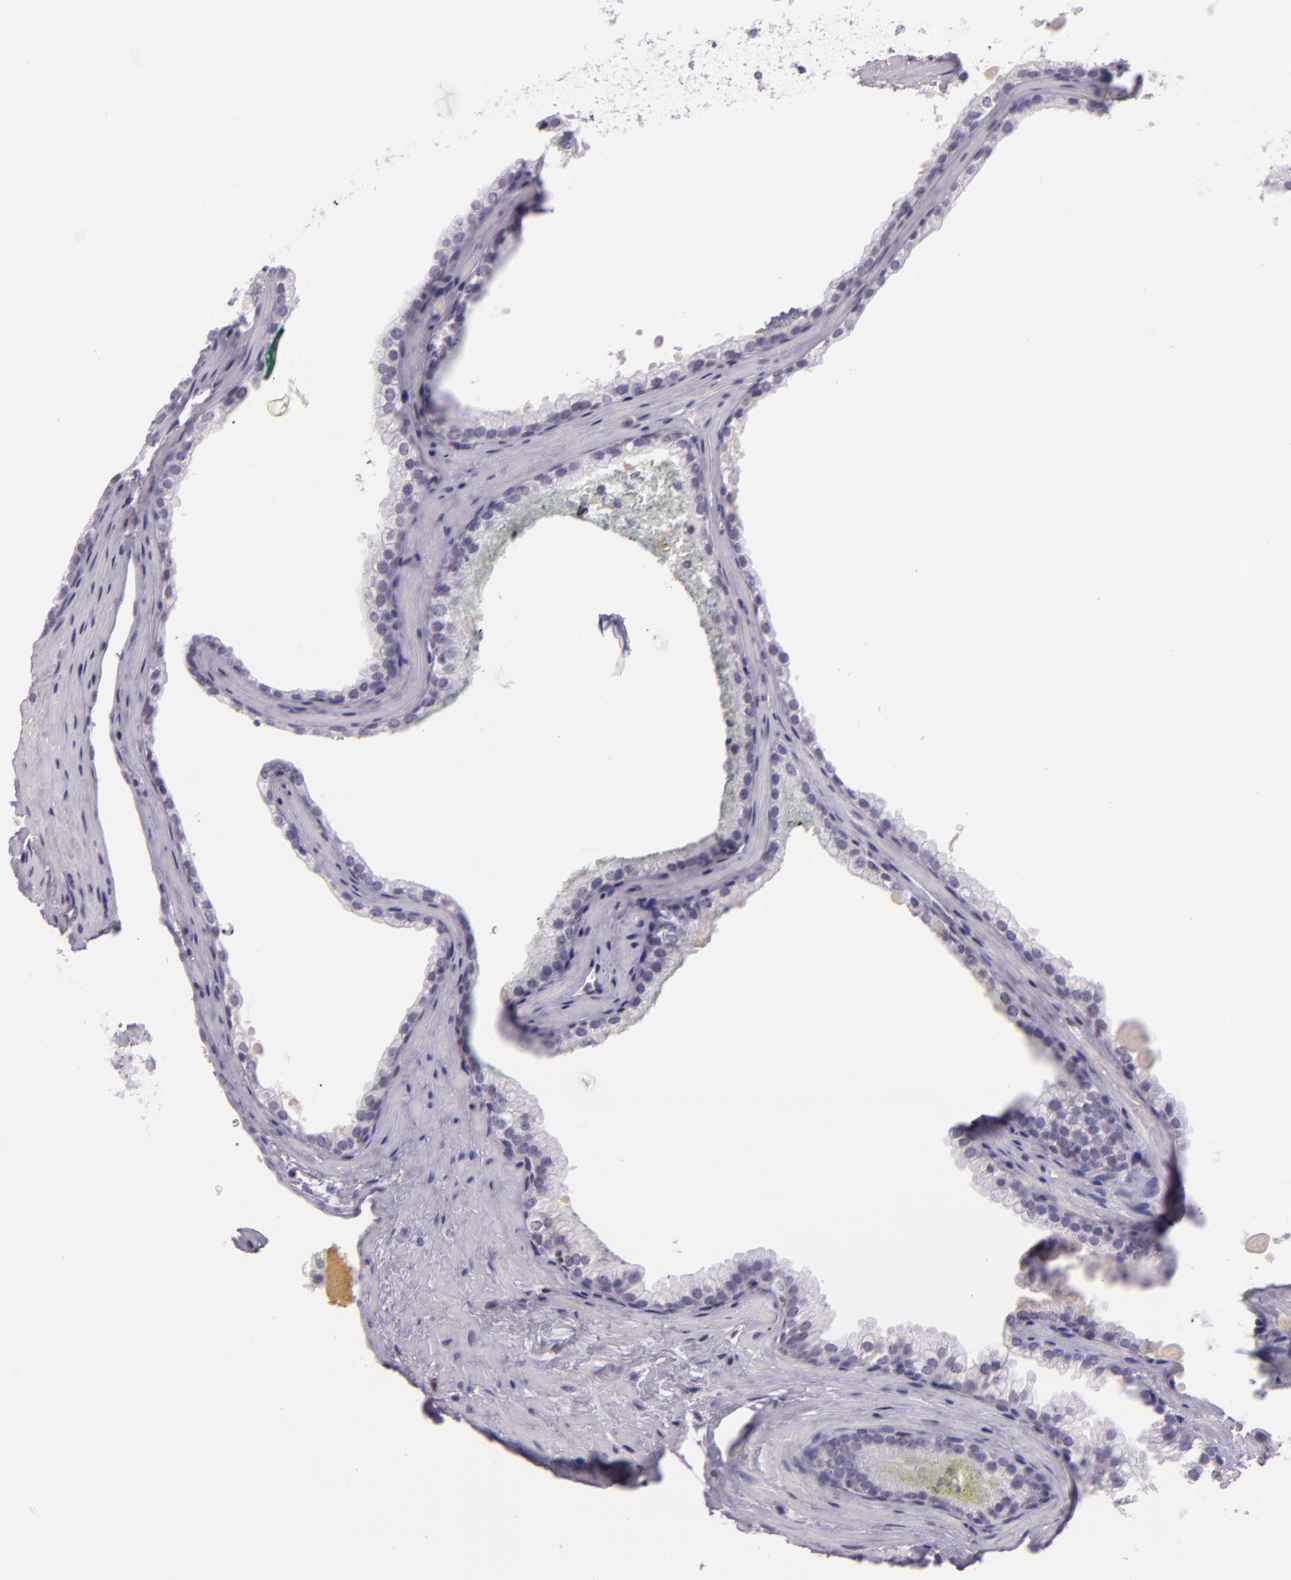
{"staining": {"intensity": "negative", "quantity": "none", "location": "none"}, "tissue": "prostate cancer", "cell_type": "Tumor cells", "image_type": "cancer", "snomed": [{"axis": "morphology", "description": "Adenocarcinoma, Medium grade"}, {"axis": "topography", "description": "Prostate"}], "caption": "There is no significant expression in tumor cells of prostate cancer.", "gene": "CHEK2", "patient": {"sex": "male", "age": 72}}